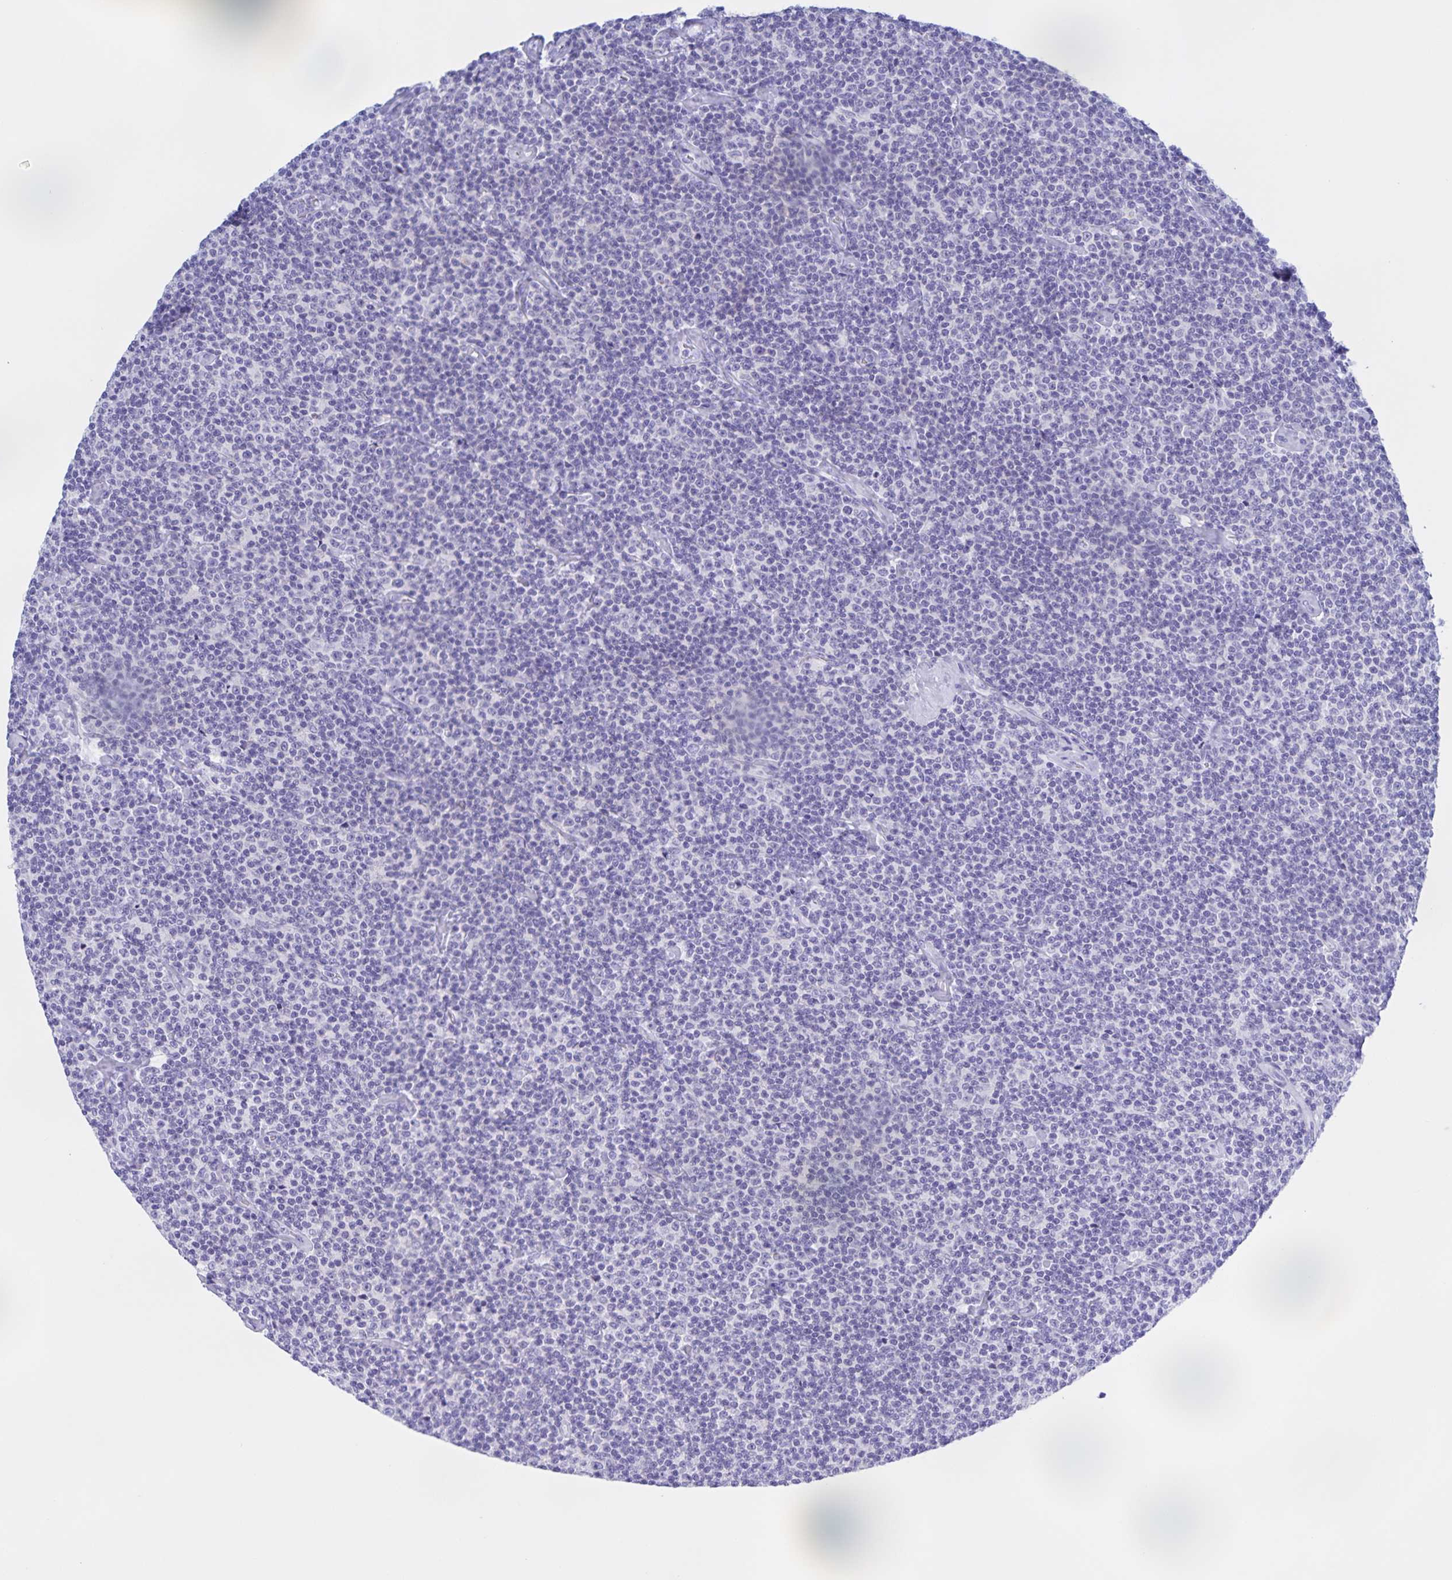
{"staining": {"intensity": "negative", "quantity": "none", "location": "none"}, "tissue": "lymphoma", "cell_type": "Tumor cells", "image_type": "cancer", "snomed": [{"axis": "morphology", "description": "Malignant lymphoma, non-Hodgkin's type, Low grade"}, {"axis": "topography", "description": "Lymph node"}], "caption": "Immunohistochemistry (IHC) of low-grade malignant lymphoma, non-Hodgkin's type demonstrates no staining in tumor cells. (DAB (3,3'-diaminobenzidine) immunohistochemistry with hematoxylin counter stain).", "gene": "CATSPER4", "patient": {"sex": "male", "age": 81}}